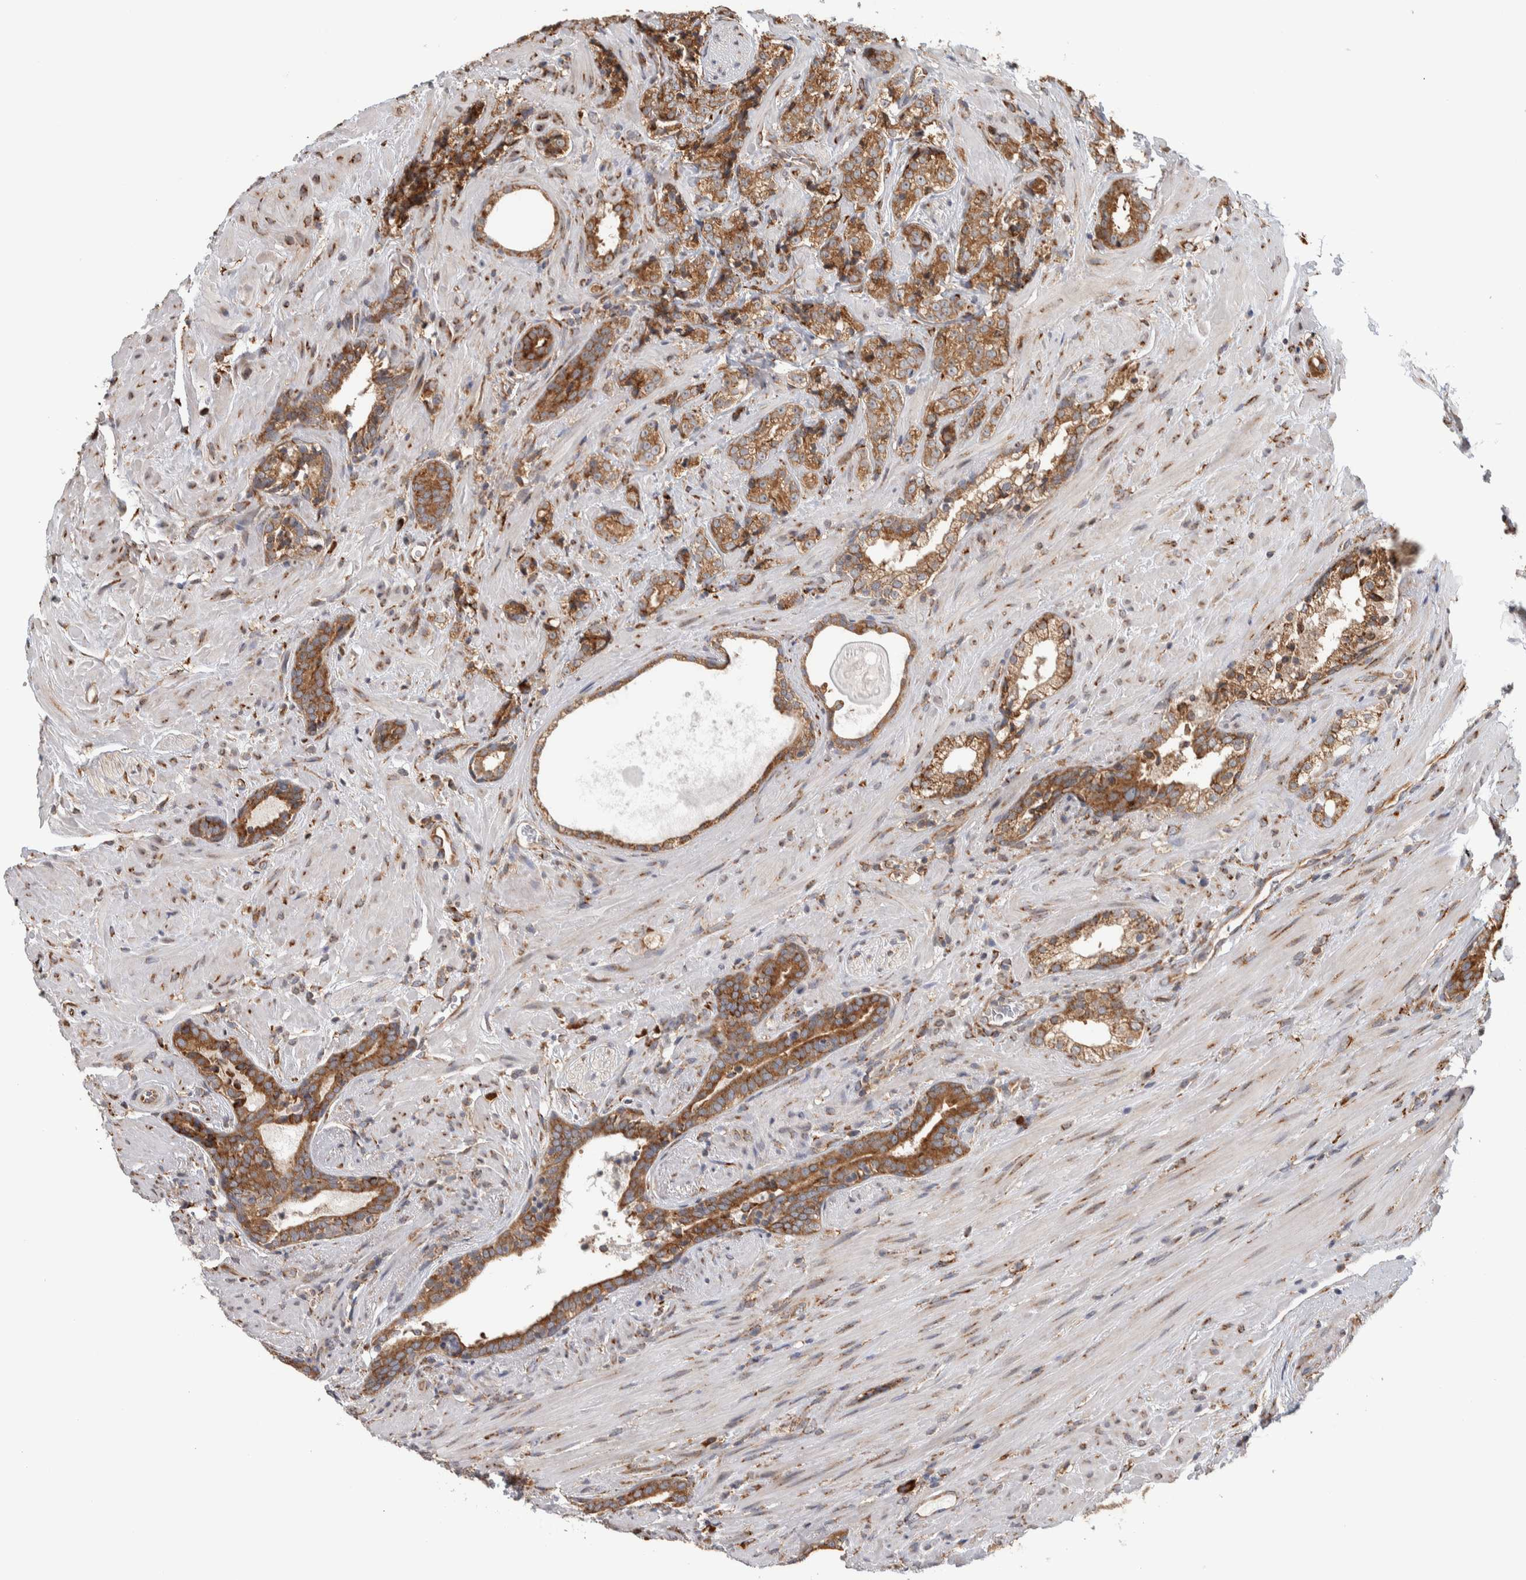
{"staining": {"intensity": "moderate", "quantity": ">75%", "location": "cytoplasmic/membranous"}, "tissue": "prostate cancer", "cell_type": "Tumor cells", "image_type": "cancer", "snomed": [{"axis": "morphology", "description": "Adenocarcinoma, High grade"}, {"axis": "topography", "description": "Prostate"}], "caption": "Prostate cancer stained with immunohistochemistry exhibits moderate cytoplasmic/membranous staining in about >75% of tumor cells.", "gene": "EIF3H", "patient": {"sex": "male", "age": 71}}